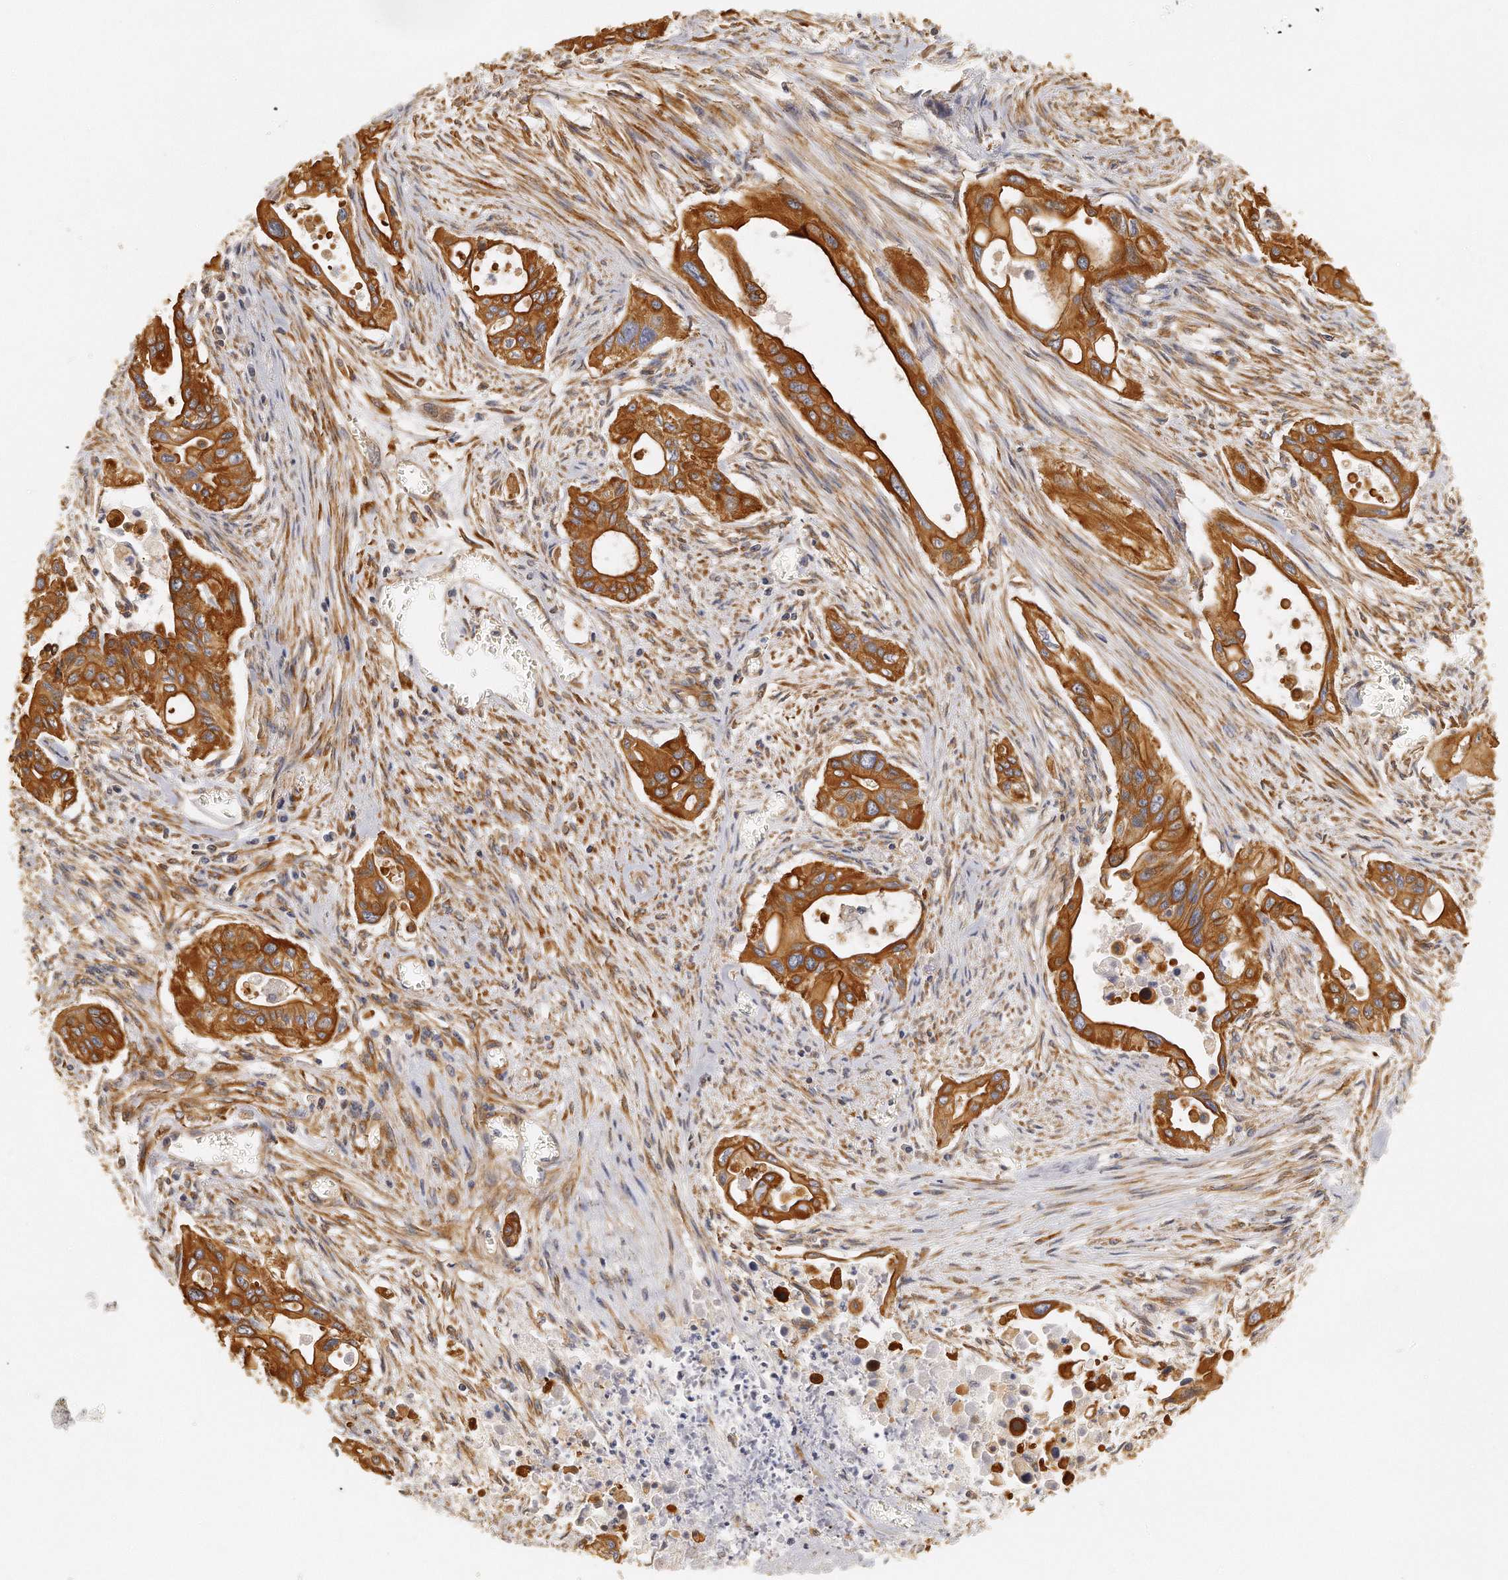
{"staining": {"intensity": "strong", "quantity": ">75%", "location": "cytoplasmic/membranous"}, "tissue": "pancreatic cancer", "cell_type": "Tumor cells", "image_type": "cancer", "snomed": [{"axis": "morphology", "description": "Adenocarcinoma, NOS"}, {"axis": "topography", "description": "Pancreas"}], "caption": "The photomicrograph shows a brown stain indicating the presence of a protein in the cytoplasmic/membranous of tumor cells in pancreatic cancer (adenocarcinoma).", "gene": "CHST7", "patient": {"sex": "male", "age": 77}}